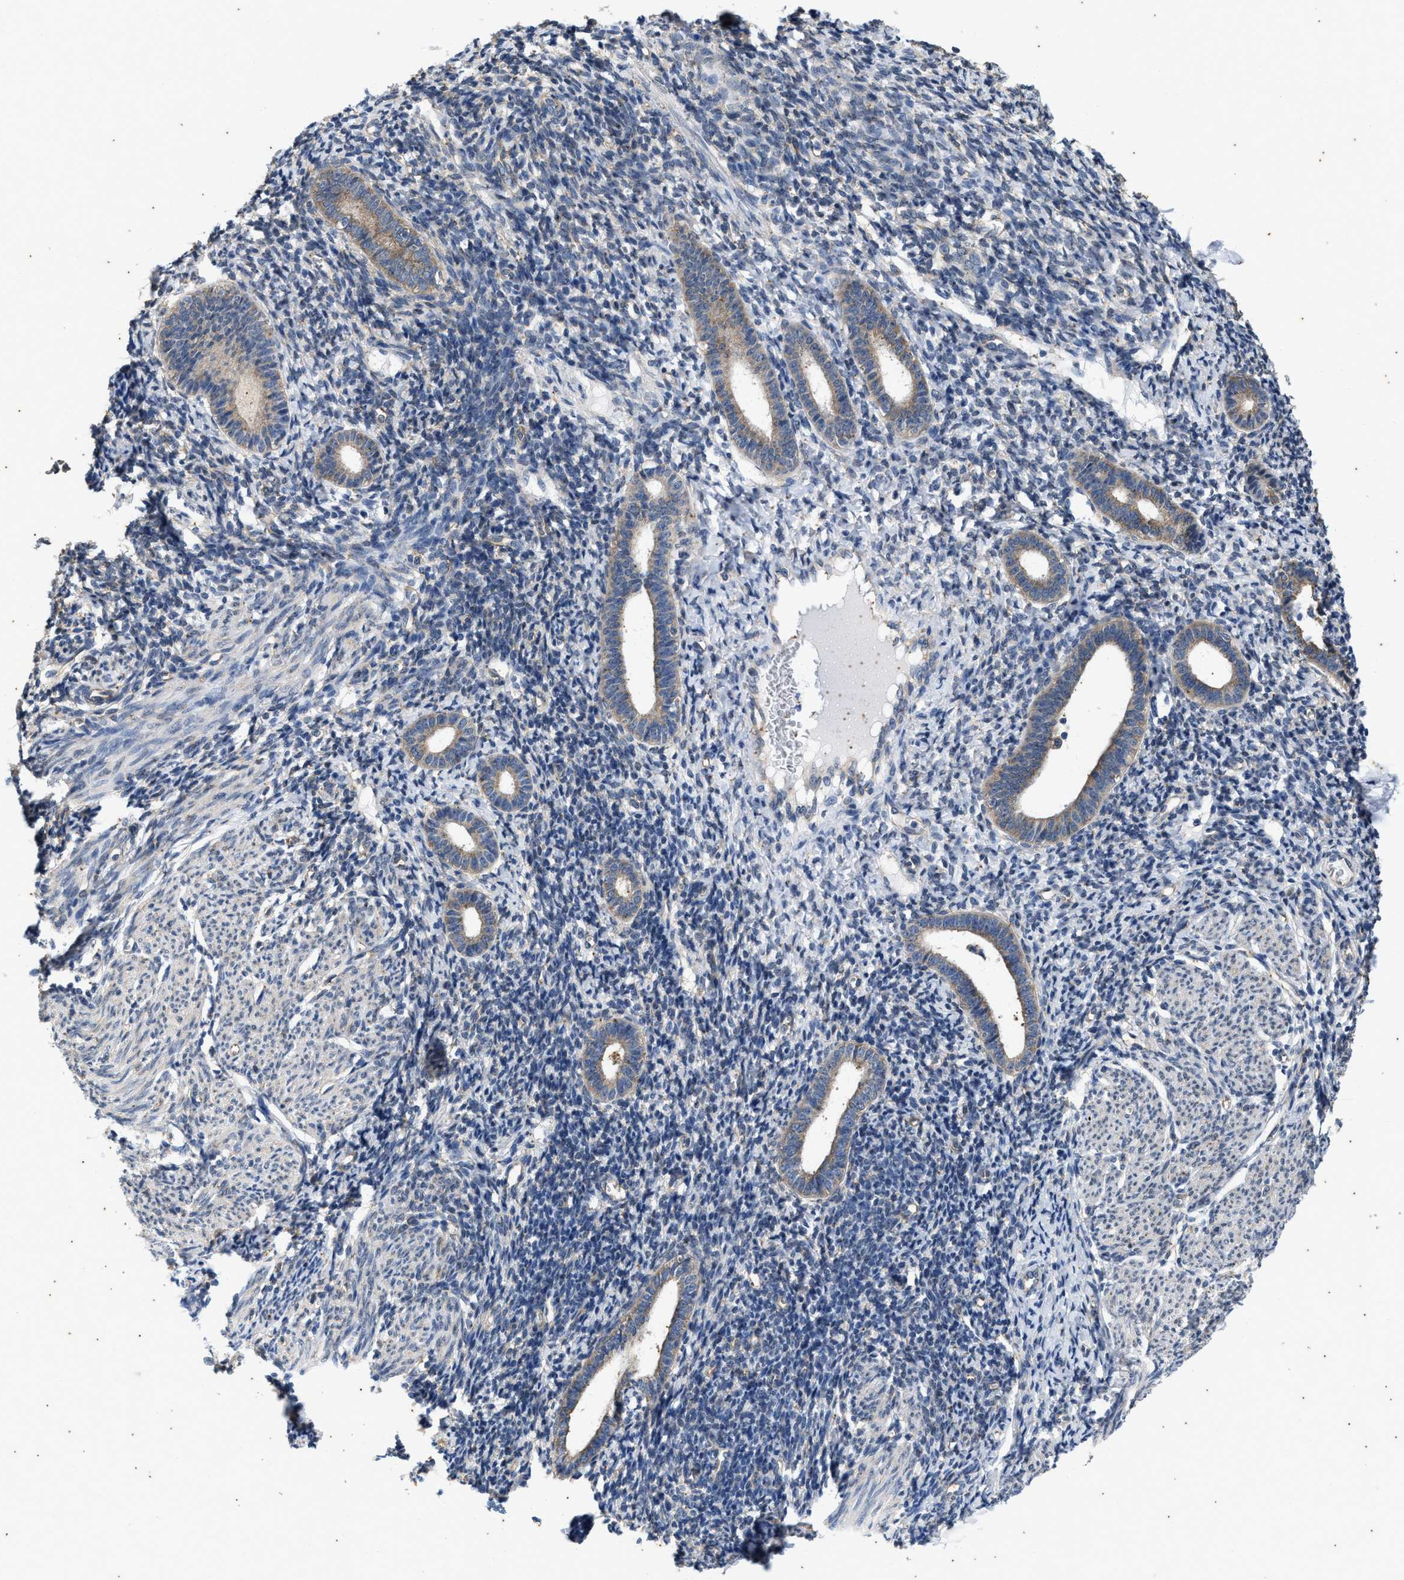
{"staining": {"intensity": "negative", "quantity": "none", "location": "none"}, "tissue": "endometrium", "cell_type": "Cells in endometrial stroma", "image_type": "normal", "snomed": [{"axis": "morphology", "description": "Normal tissue, NOS"}, {"axis": "morphology", "description": "Adenocarcinoma, NOS"}, {"axis": "topography", "description": "Endometrium"}], "caption": "IHC photomicrograph of benign endometrium: endometrium stained with DAB (3,3'-diaminobenzidine) displays no significant protein expression in cells in endometrial stroma.", "gene": "COX19", "patient": {"sex": "female", "age": 57}}